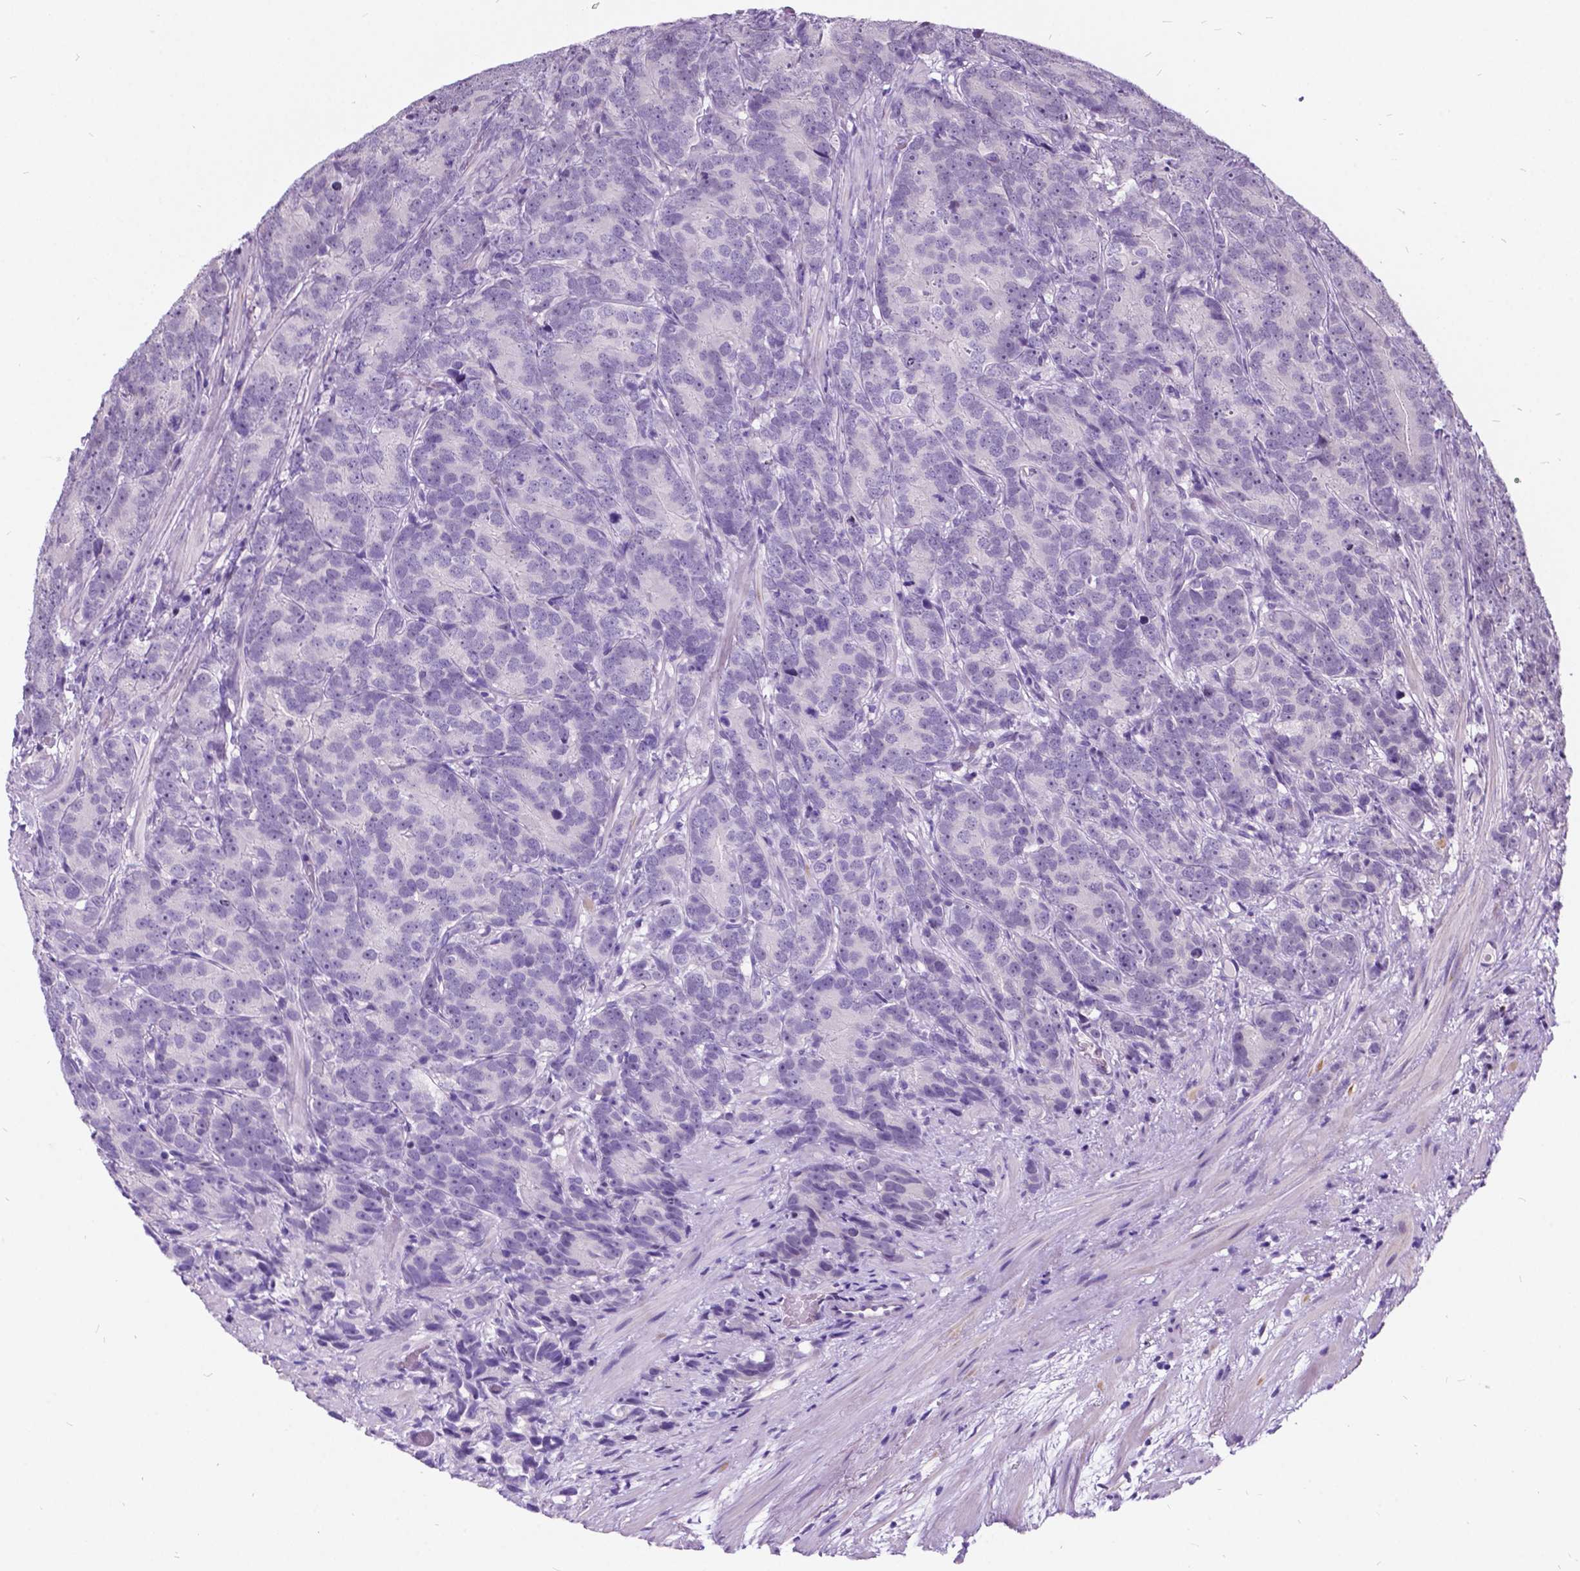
{"staining": {"intensity": "negative", "quantity": "none", "location": "none"}, "tissue": "prostate cancer", "cell_type": "Tumor cells", "image_type": "cancer", "snomed": [{"axis": "morphology", "description": "Adenocarcinoma, High grade"}, {"axis": "topography", "description": "Prostate"}], "caption": "Immunohistochemistry (IHC) histopathology image of prostate cancer stained for a protein (brown), which exhibits no positivity in tumor cells.", "gene": "DPF3", "patient": {"sex": "male", "age": 90}}